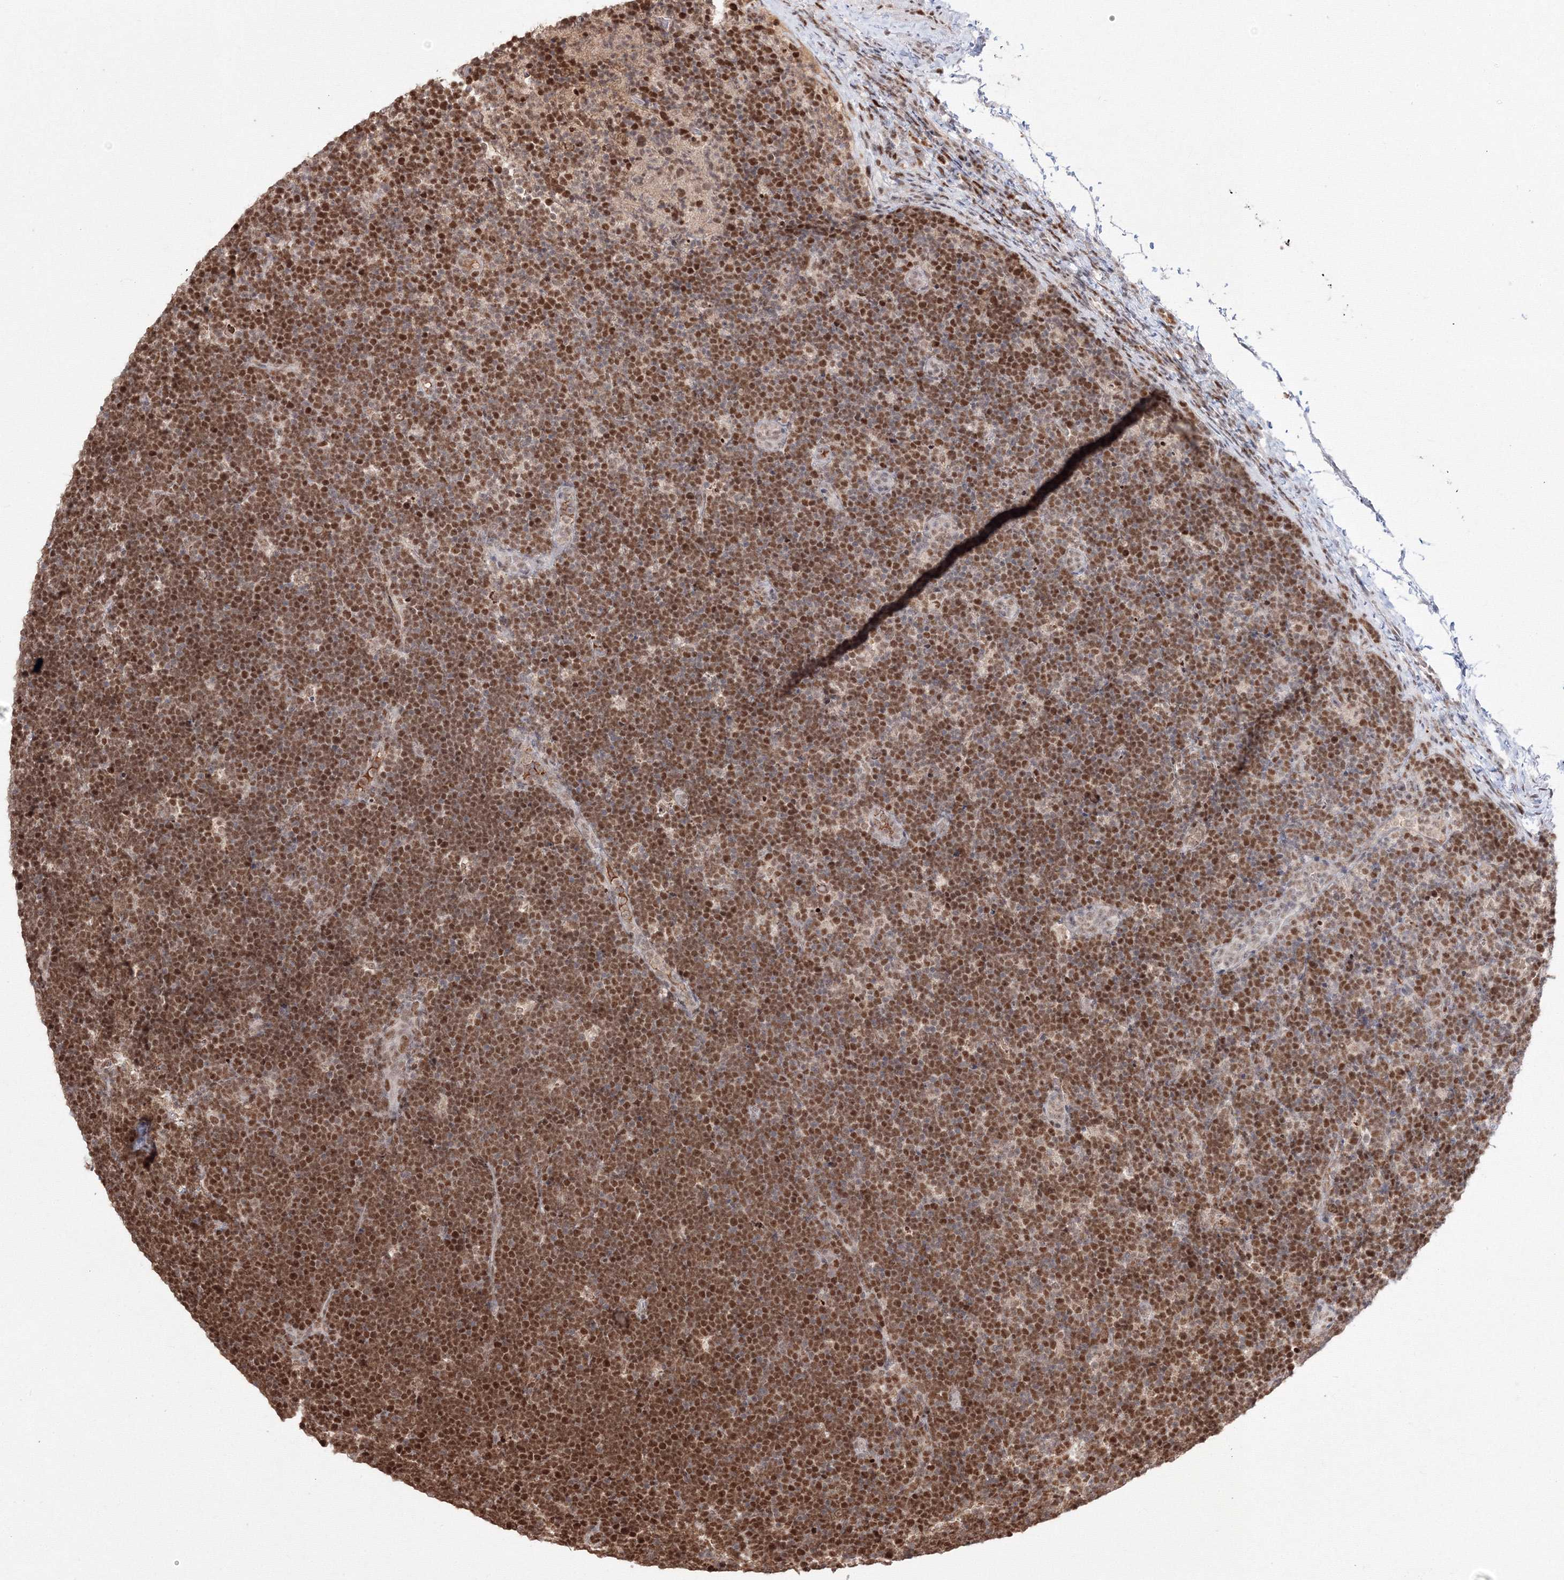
{"staining": {"intensity": "moderate", "quantity": ">75%", "location": "cytoplasmic/membranous,nuclear"}, "tissue": "lymphoma", "cell_type": "Tumor cells", "image_type": "cancer", "snomed": [{"axis": "morphology", "description": "Malignant lymphoma, non-Hodgkin's type, High grade"}, {"axis": "topography", "description": "Lymph node"}], "caption": "High-magnification brightfield microscopy of lymphoma stained with DAB (3,3'-diaminobenzidine) (brown) and counterstained with hematoxylin (blue). tumor cells exhibit moderate cytoplasmic/membranous and nuclear positivity is identified in approximately>75% of cells. (DAB IHC, brown staining for protein, blue staining for nuclei).", "gene": "IWS1", "patient": {"sex": "male", "age": 13}}